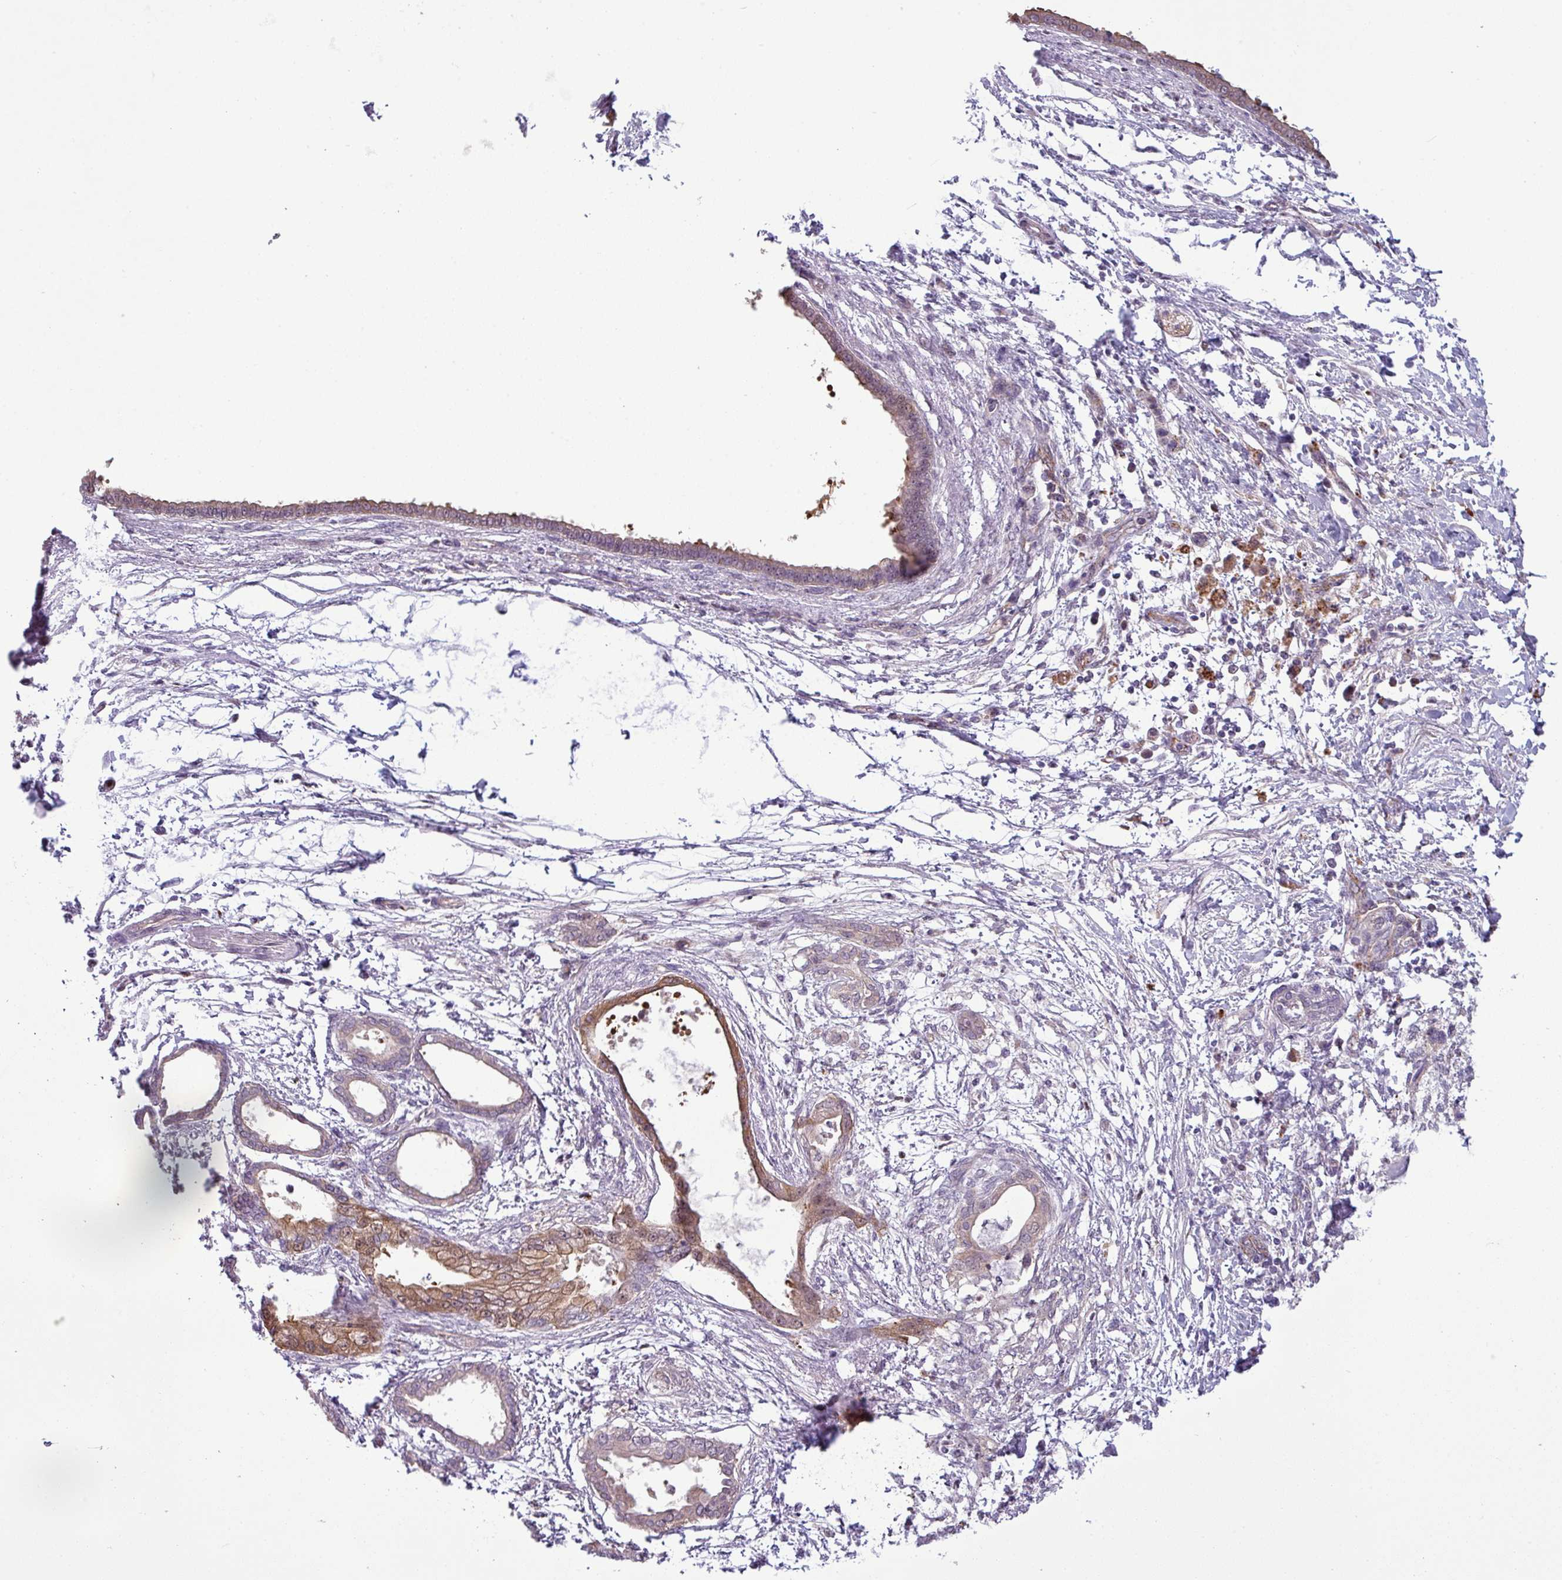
{"staining": {"intensity": "moderate", "quantity": "<25%", "location": "cytoplasmic/membranous,nuclear"}, "tissue": "pancreatic cancer", "cell_type": "Tumor cells", "image_type": "cancer", "snomed": [{"axis": "morphology", "description": "Adenocarcinoma, NOS"}, {"axis": "topography", "description": "Pancreas"}], "caption": "Immunohistochemical staining of pancreatic adenocarcinoma displays low levels of moderate cytoplasmic/membranous and nuclear protein staining in about <25% of tumor cells. (Stains: DAB (3,3'-diaminobenzidine) in brown, nuclei in blue, Microscopy: brightfield microscopy at high magnification).", "gene": "CCDC144A", "patient": {"sex": "female", "age": 55}}